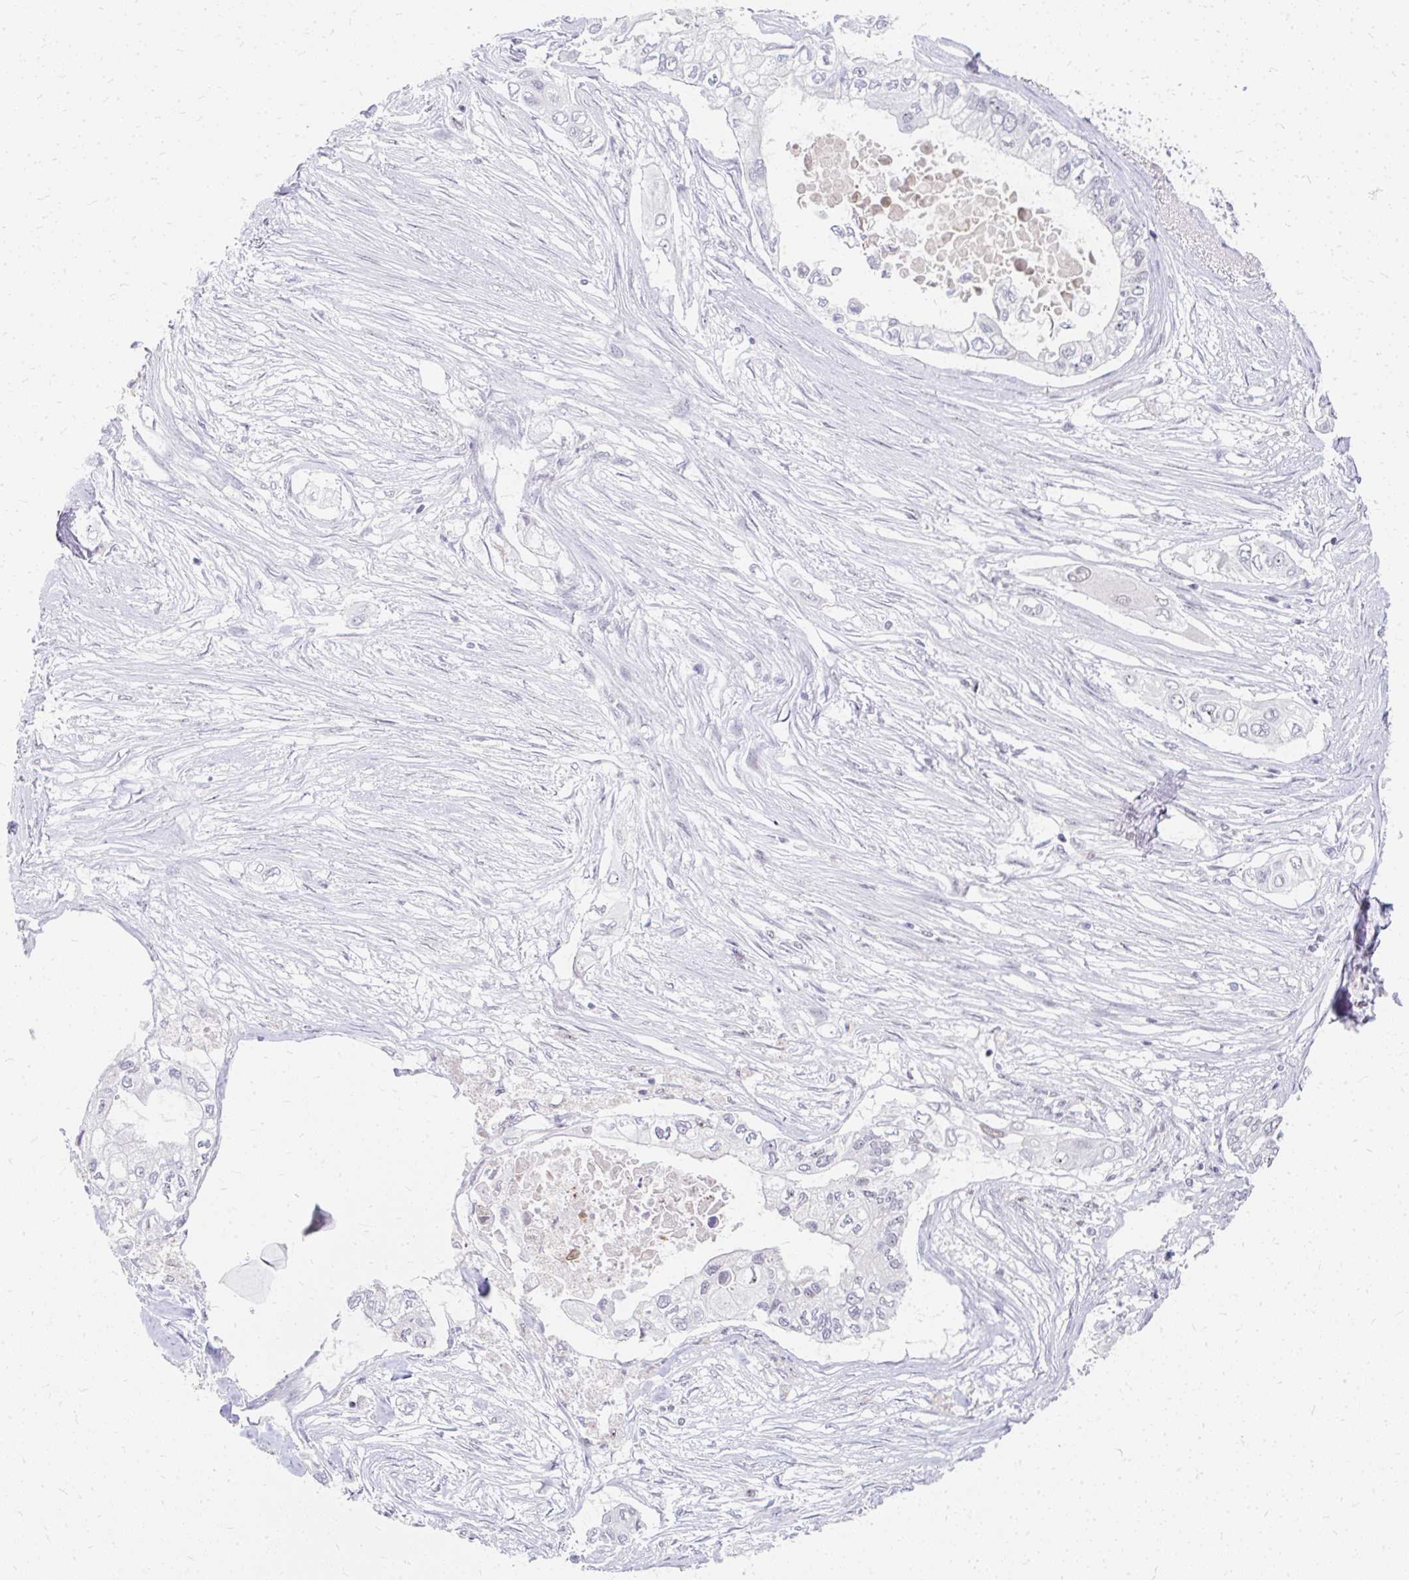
{"staining": {"intensity": "weak", "quantity": "<25%", "location": "nuclear"}, "tissue": "pancreatic cancer", "cell_type": "Tumor cells", "image_type": "cancer", "snomed": [{"axis": "morphology", "description": "Adenocarcinoma, NOS"}, {"axis": "topography", "description": "Pancreas"}], "caption": "High magnification brightfield microscopy of pancreatic cancer stained with DAB (3,3'-diaminobenzidine) (brown) and counterstained with hematoxylin (blue): tumor cells show no significant expression.", "gene": "GTF2H1", "patient": {"sex": "female", "age": 63}}